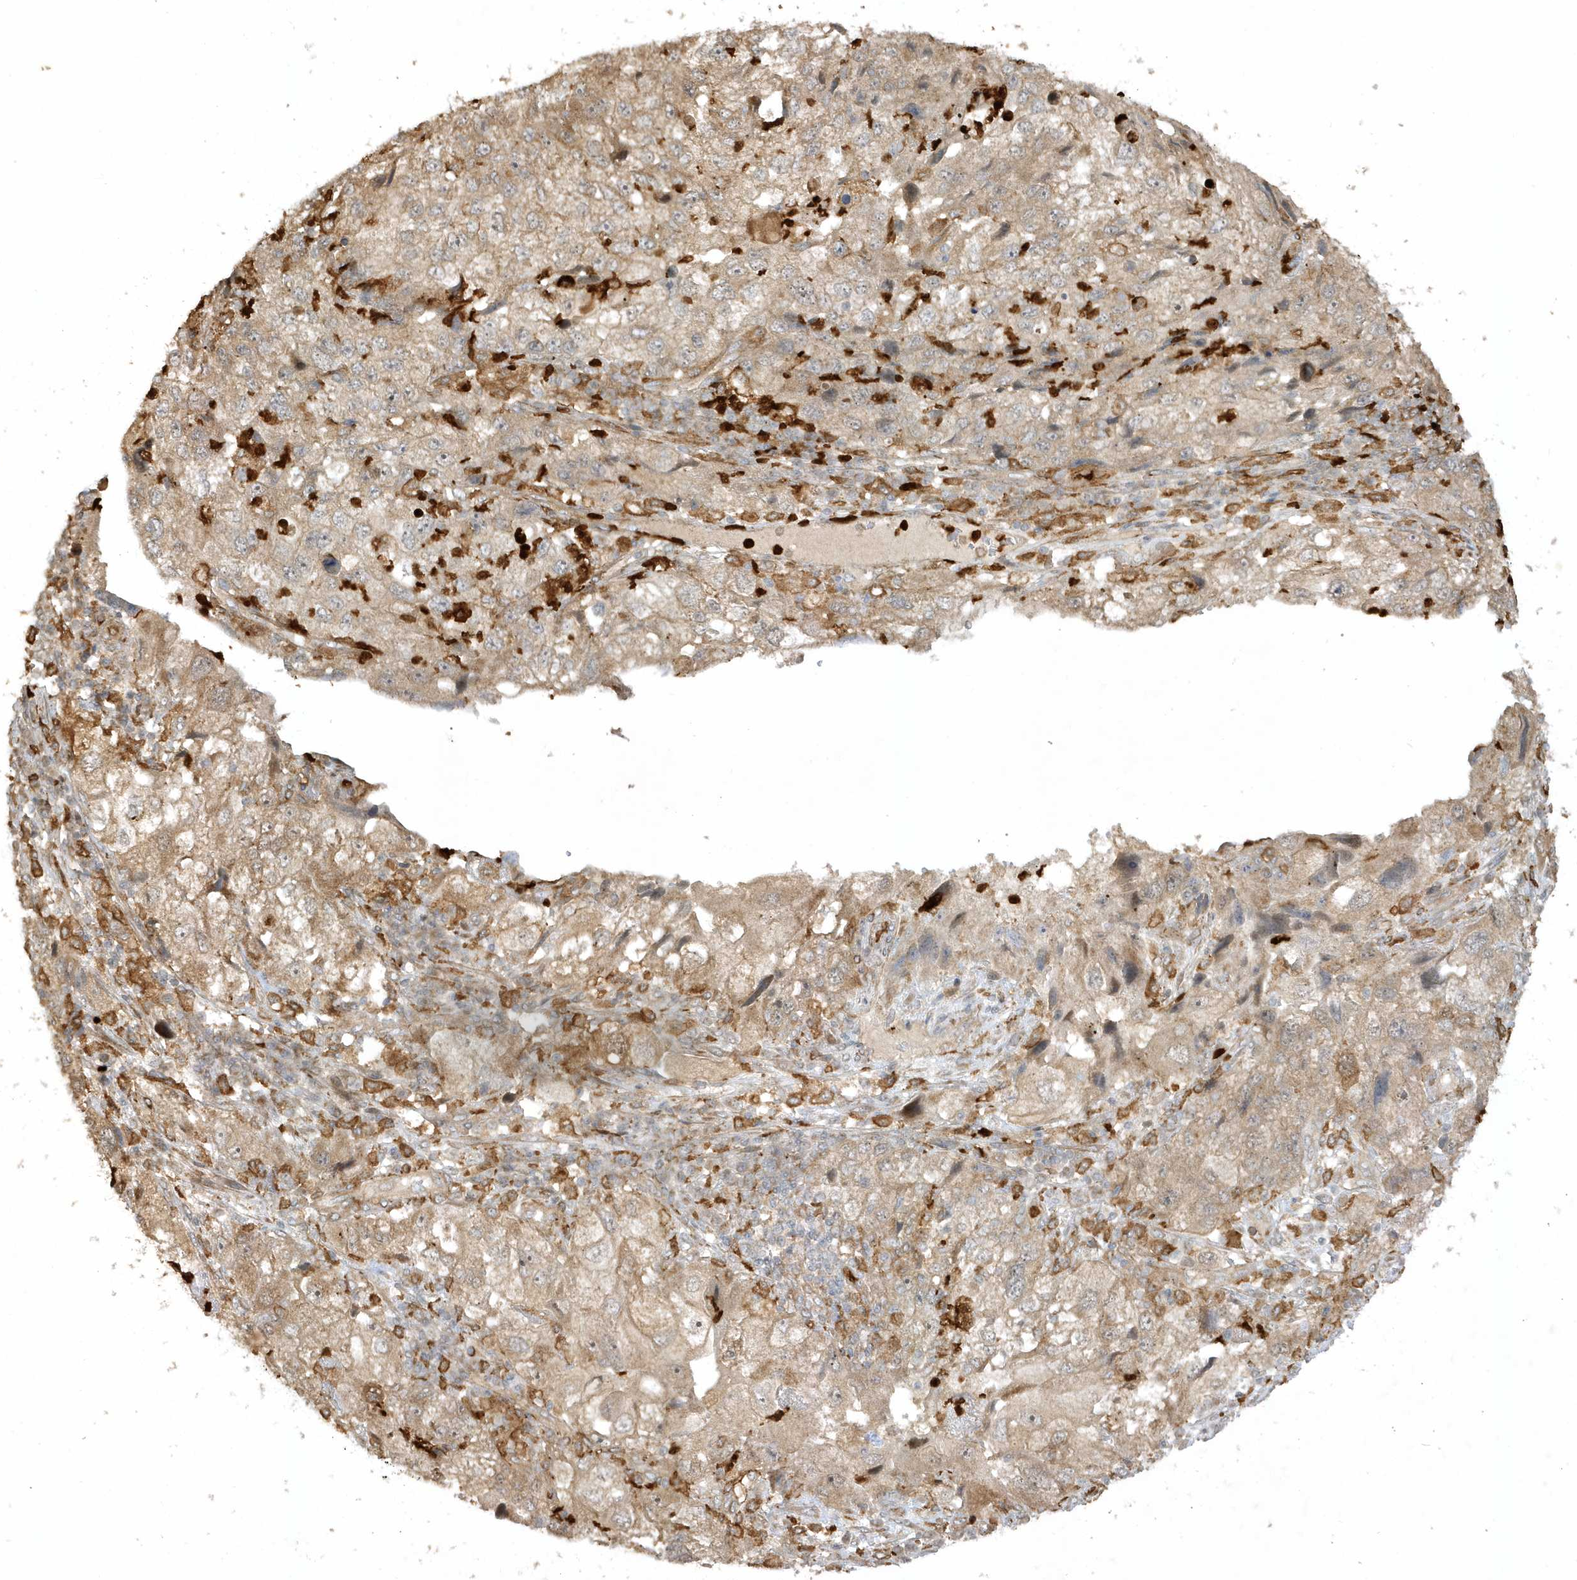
{"staining": {"intensity": "moderate", "quantity": "25%-75%", "location": "cytoplasmic/membranous"}, "tissue": "endometrial cancer", "cell_type": "Tumor cells", "image_type": "cancer", "snomed": [{"axis": "morphology", "description": "Adenocarcinoma, NOS"}, {"axis": "topography", "description": "Endometrium"}], "caption": "Protein staining of endometrial cancer tissue exhibits moderate cytoplasmic/membranous expression in about 25%-75% of tumor cells. The staining is performed using DAB brown chromogen to label protein expression. The nuclei are counter-stained blue using hematoxylin.", "gene": "IFT57", "patient": {"sex": "female", "age": 49}}